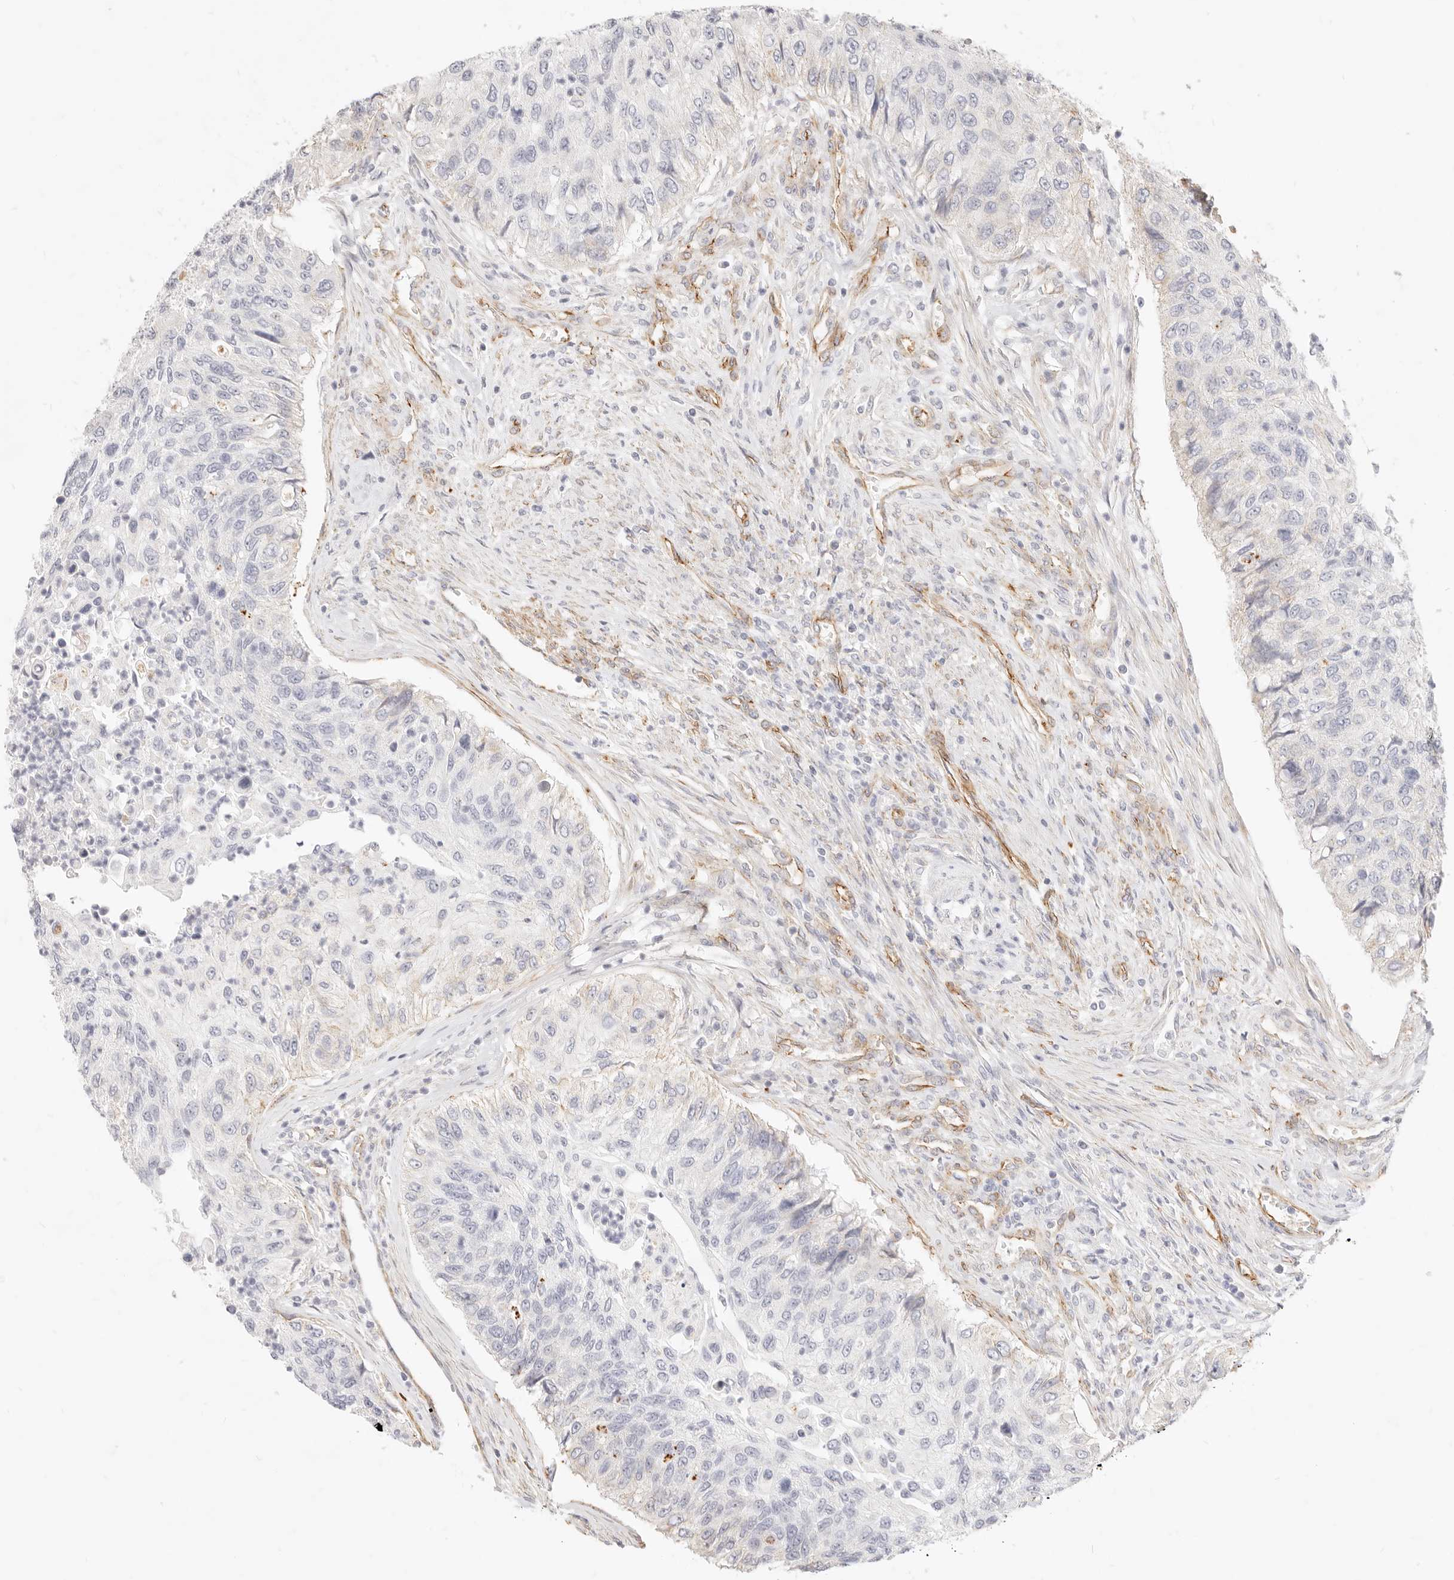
{"staining": {"intensity": "negative", "quantity": "none", "location": "none"}, "tissue": "urothelial cancer", "cell_type": "Tumor cells", "image_type": "cancer", "snomed": [{"axis": "morphology", "description": "Urothelial carcinoma, High grade"}, {"axis": "topography", "description": "Urinary bladder"}], "caption": "A high-resolution micrograph shows IHC staining of high-grade urothelial carcinoma, which shows no significant expression in tumor cells.", "gene": "NUS1", "patient": {"sex": "female", "age": 60}}